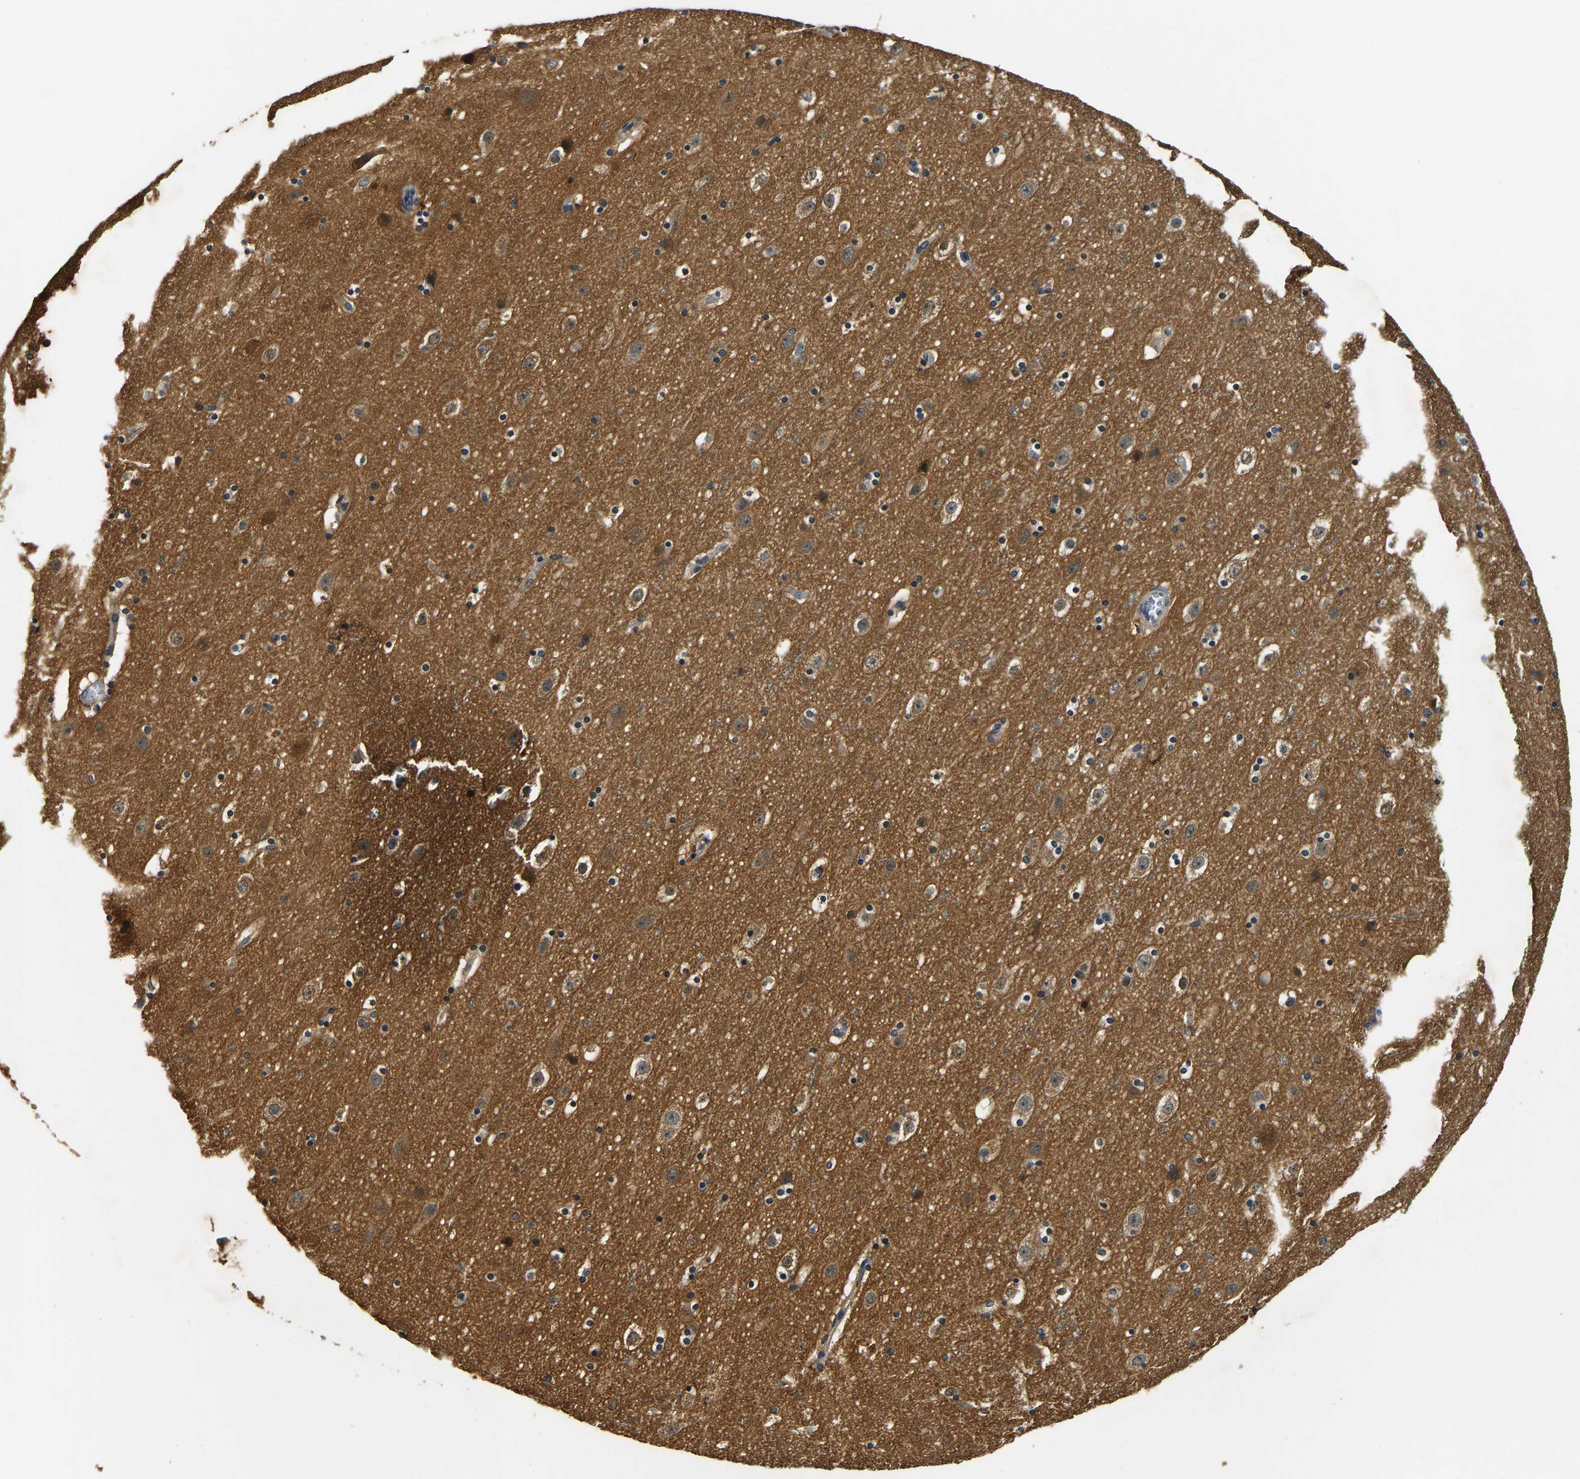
{"staining": {"intensity": "negative", "quantity": "none", "location": "none"}, "tissue": "cerebral cortex", "cell_type": "Endothelial cells", "image_type": "normal", "snomed": [{"axis": "morphology", "description": "Normal tissue, NOS"}, {"axis": "topography", "description": "Cerebral cortex"}], "caption": "The image demonstrates no staining of endothelial cells in benign cerebral cortex. The staining was performed using DAB (3,3'-diaminobenzidine) to visualize the protein expression in brown, while the nuclei were stained in blue with hematoxylin (Magnification: 20x).", "gene": "RESF1", "patient": {"sex": "male", "age": 45}}